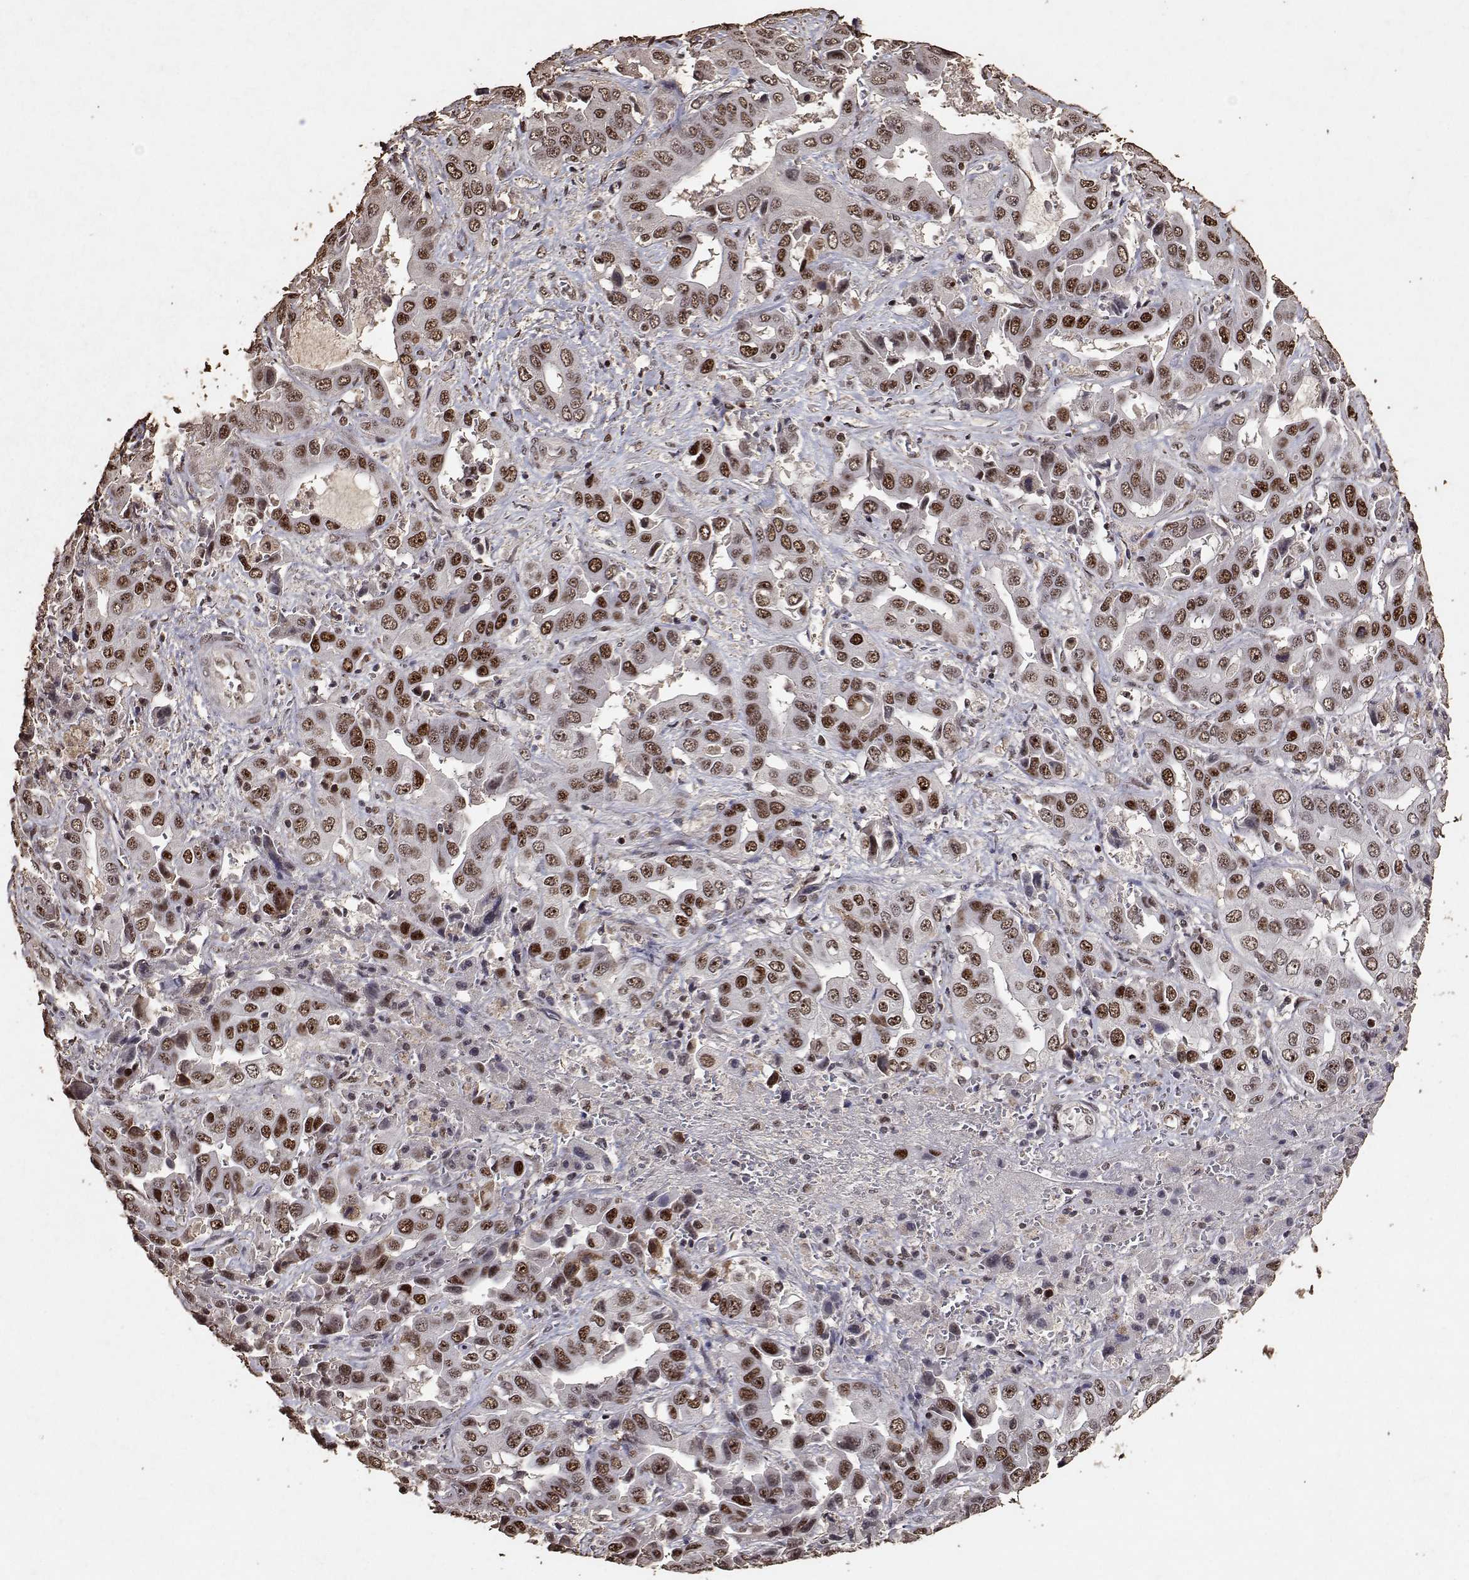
{"staining": {"intensity": "moderate", "quantity": ">75%", "location": "nuclear"}, "tissue": "liver cancer", "cell_type": "Tumor cells", "image_type": "cancer", "snomed": [{"axis": "morphology", "description": "Cholangiocarcinoma"}, {"axis": "topography", "description": "Liver"}], "caption": "Cholangiocarcinoma (liver) was stained to show a protein in brown. There is medium levels of moderate nuclear expression in about >75% of tumor cells. (brown staining indicates protein expression, while blue staining denotes nuclei).", "gene": "TOE1", "patient": {"sex": "female", "age": 52}}